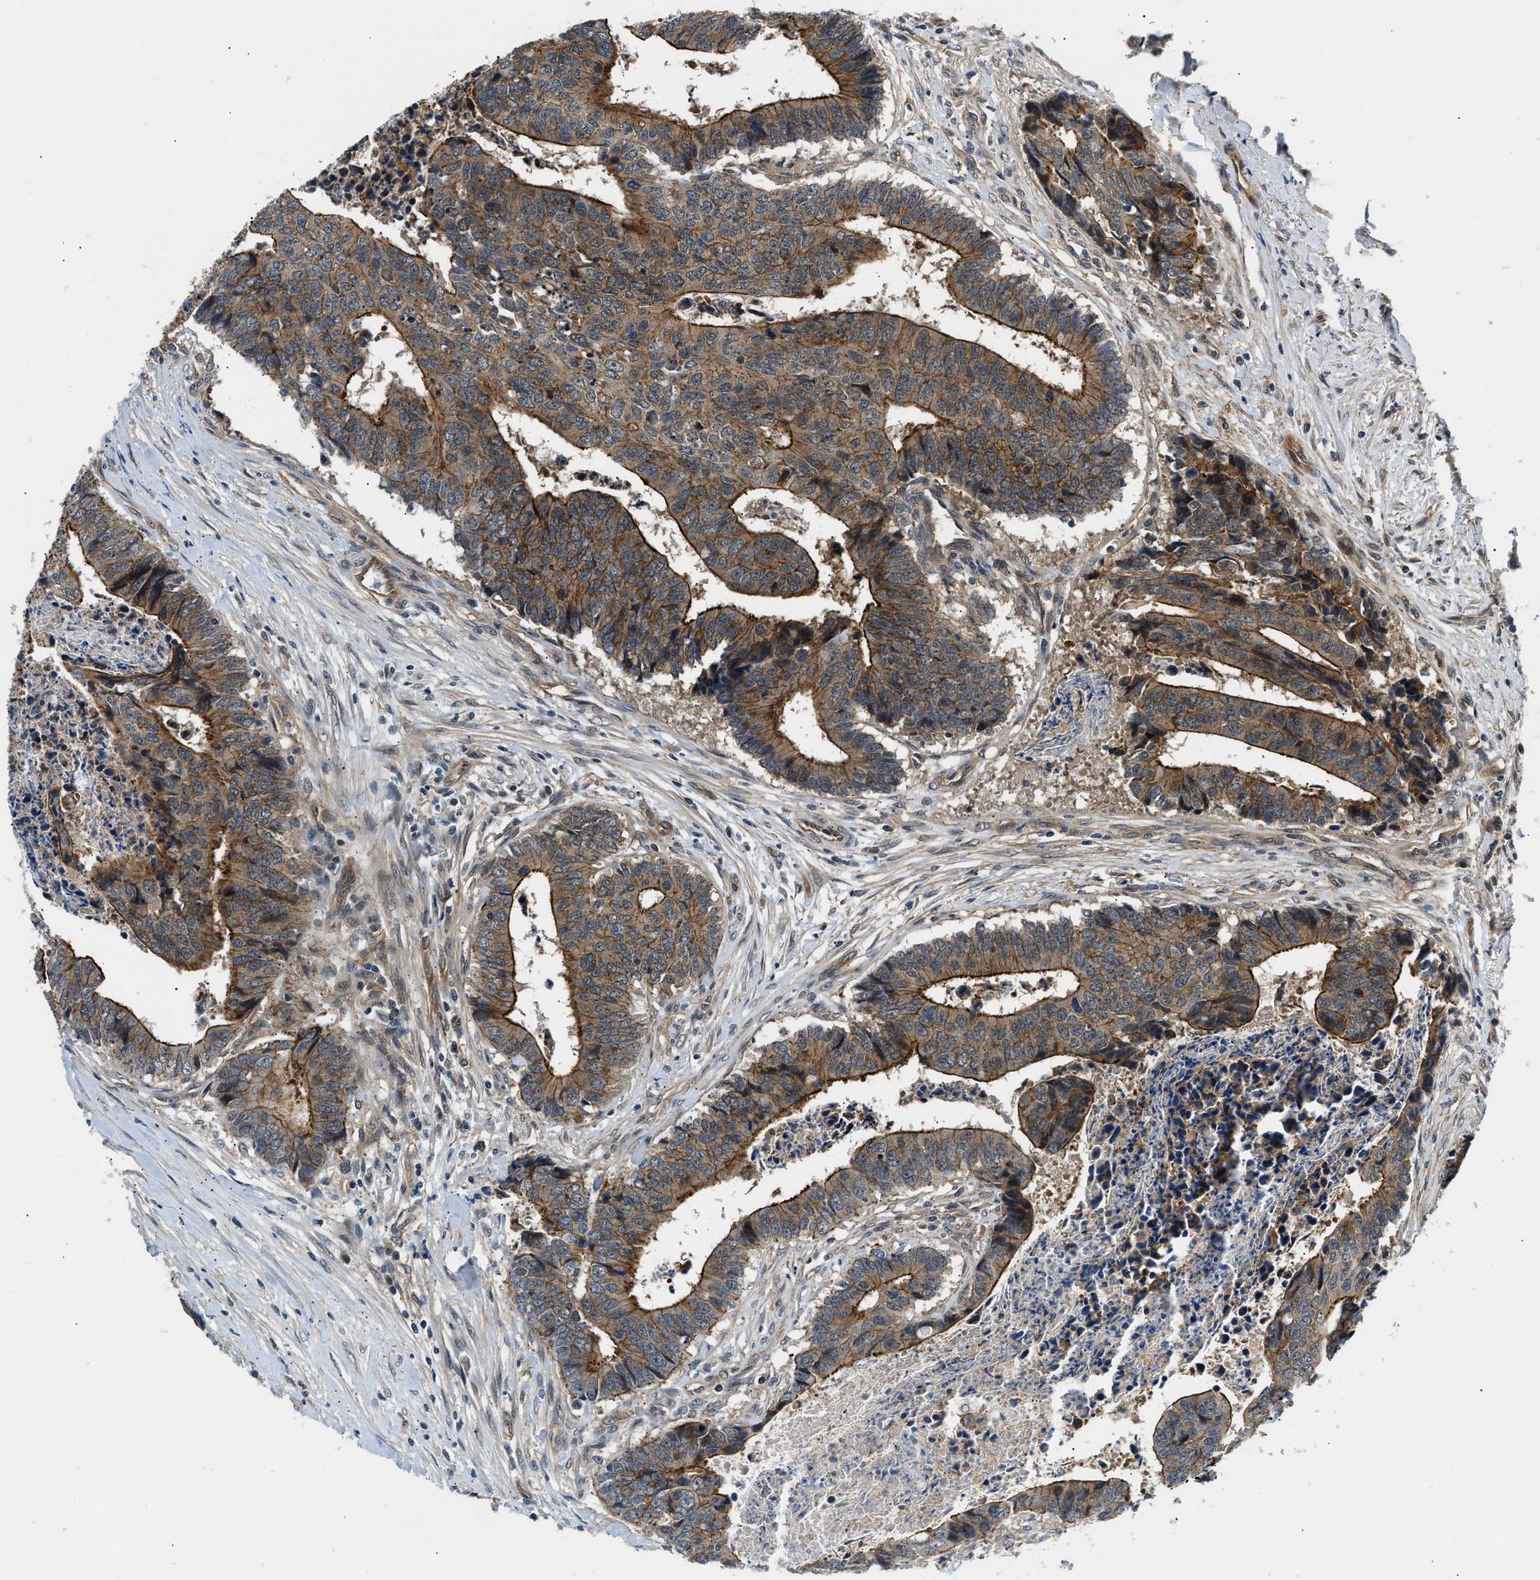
{"staining": {"intensity": "moderate", "quantity": ">75%", "location": "cytoplasmic/membranous"}, "tissue": "colorectal cancer", "cell_type": "Tumor cells", "image_type": "cancer", "snomed": [{"axis": "morphology", "description": "Adenocarcinoma, NOS"}, {"axis": "topography", "description": "Rectum"}], "caption": "A brown stain labels moderate cytoplasmic/membranous positivity of a protein in human adenocarcinoma (colorectal) tumor cells.", "gene": "COPS2", "patient": {"sex": "male", "age": 84}}